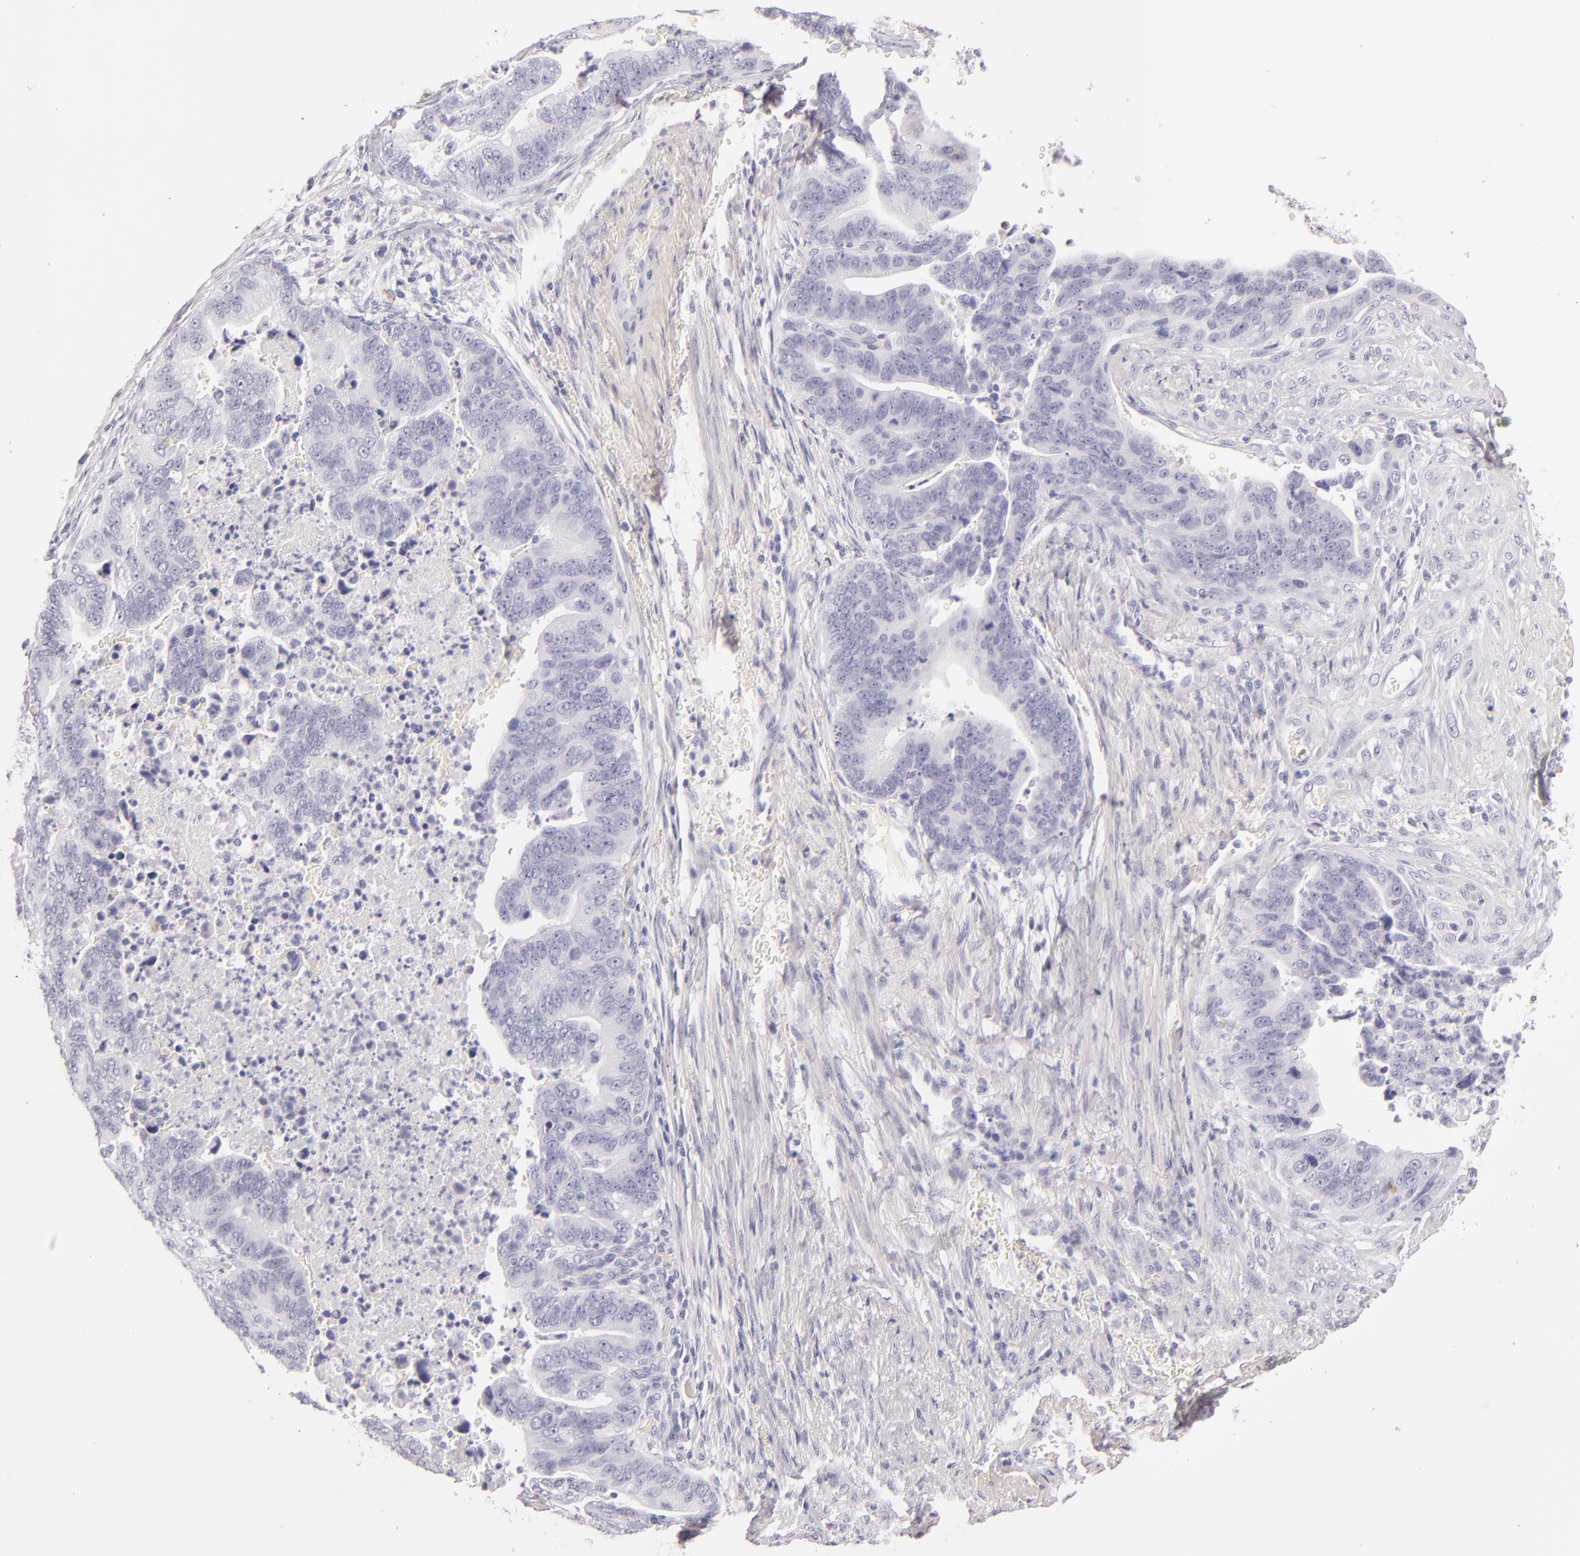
{"staining": {"intensity": "negative", "quantity": "none", "location": "none"}, "tissue": "stomach cancer", "cell_type": "Tumor cells", "image_type": "cancer", "snomed": [{"axis": "morphology", "description": "Adenocarcinoma, NOS"}, {"axis": "topography", "description": "Stomach, upper"}], "caption": "IHC of human stomach adenocarcinoma shows no expression in tumor cells.", "gene": "CD207", "patient": {"sex": "female", "age": 50}}